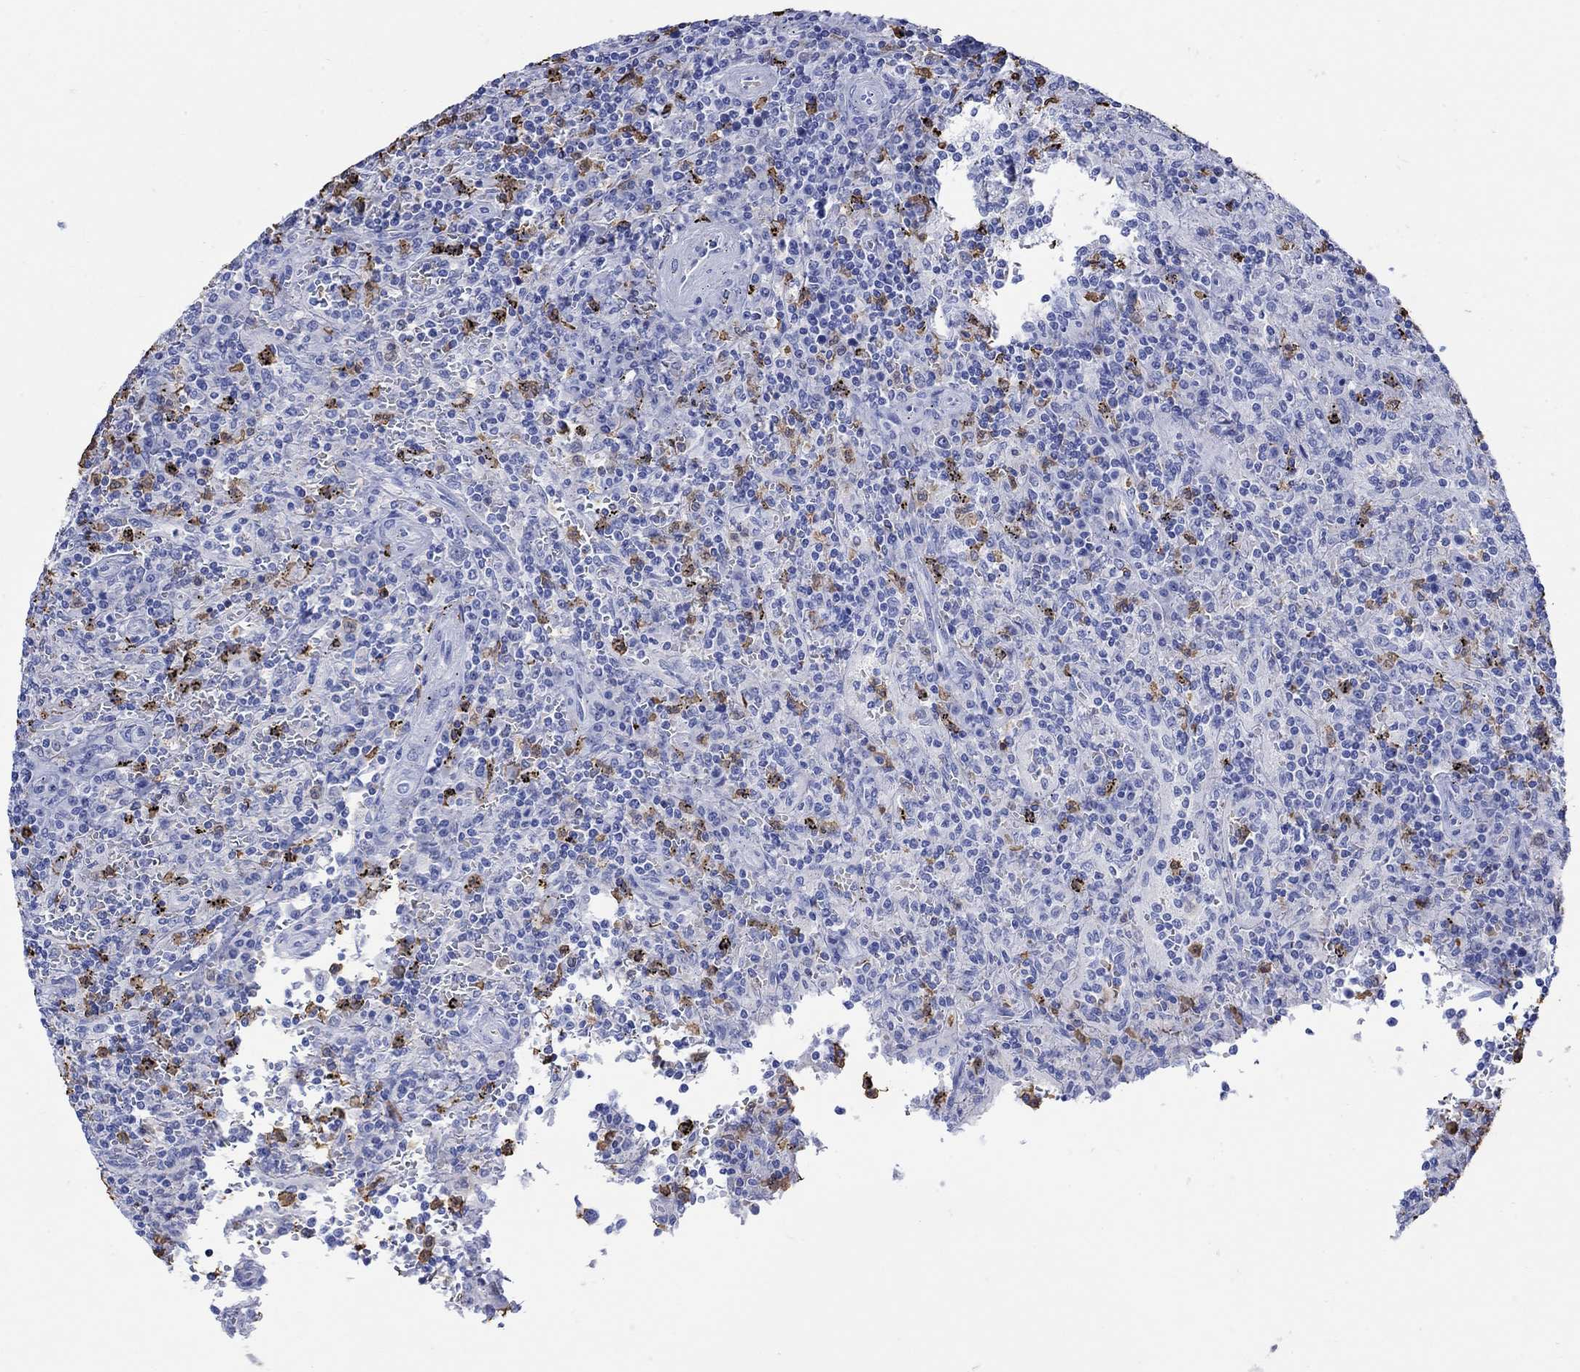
{"staining": {"intensity": "negative", "quantity": "none", "location": "none"}, "tissue": "lymphoma", "cell_type": "Tumor cells", "image_type": "cancer", "snomed": [{"axis": "morphology", "description": "Malignant lymphoma, non-Hodgkin's type, Low grade"}, {"axis": "topography", "description": "Spleen"}], "caption": "Tumor cells show no significant expression in low-grade malignant lymphoma, non-Hodgkin's type.", "gene": "LINGO3", "patient": {"sex": "male", "age": 62}}